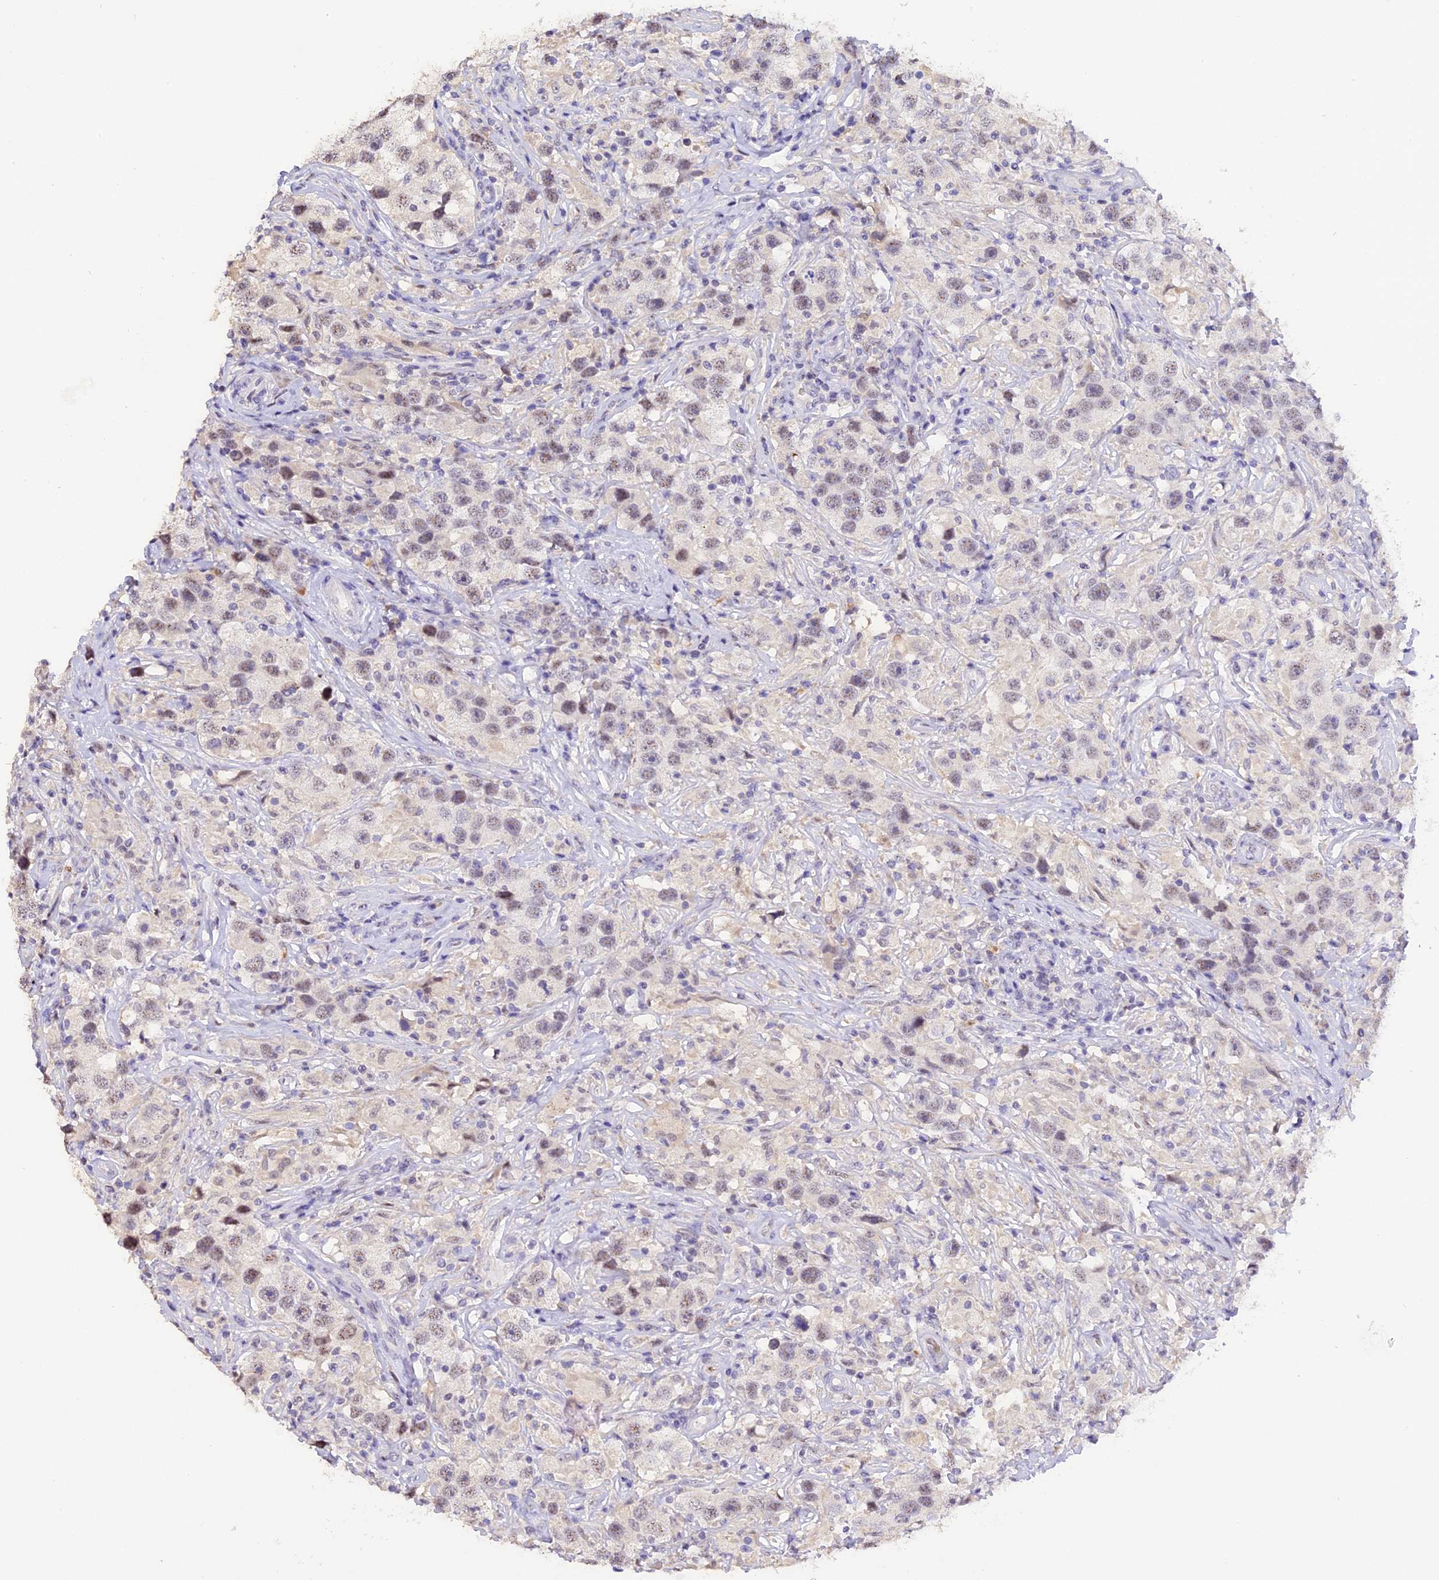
{"staining": {"intensity": "weak", "quantity": "<25%", "location": "nuclear"}, "tissue": "testis cancer", "cell_type": "Tumor cells", "image_type": "cancer", "snomed": [{"axis": "morphology", "description": "Seminoma, NOS"}, {"axis": "topography", "description": "Testis"}], "caption": "The histopathology image exhibits no significant positivity in tumor cells of seminoma (testis).", "gene": "AHSP", "patient": {"sex": "male", "age": 49}}